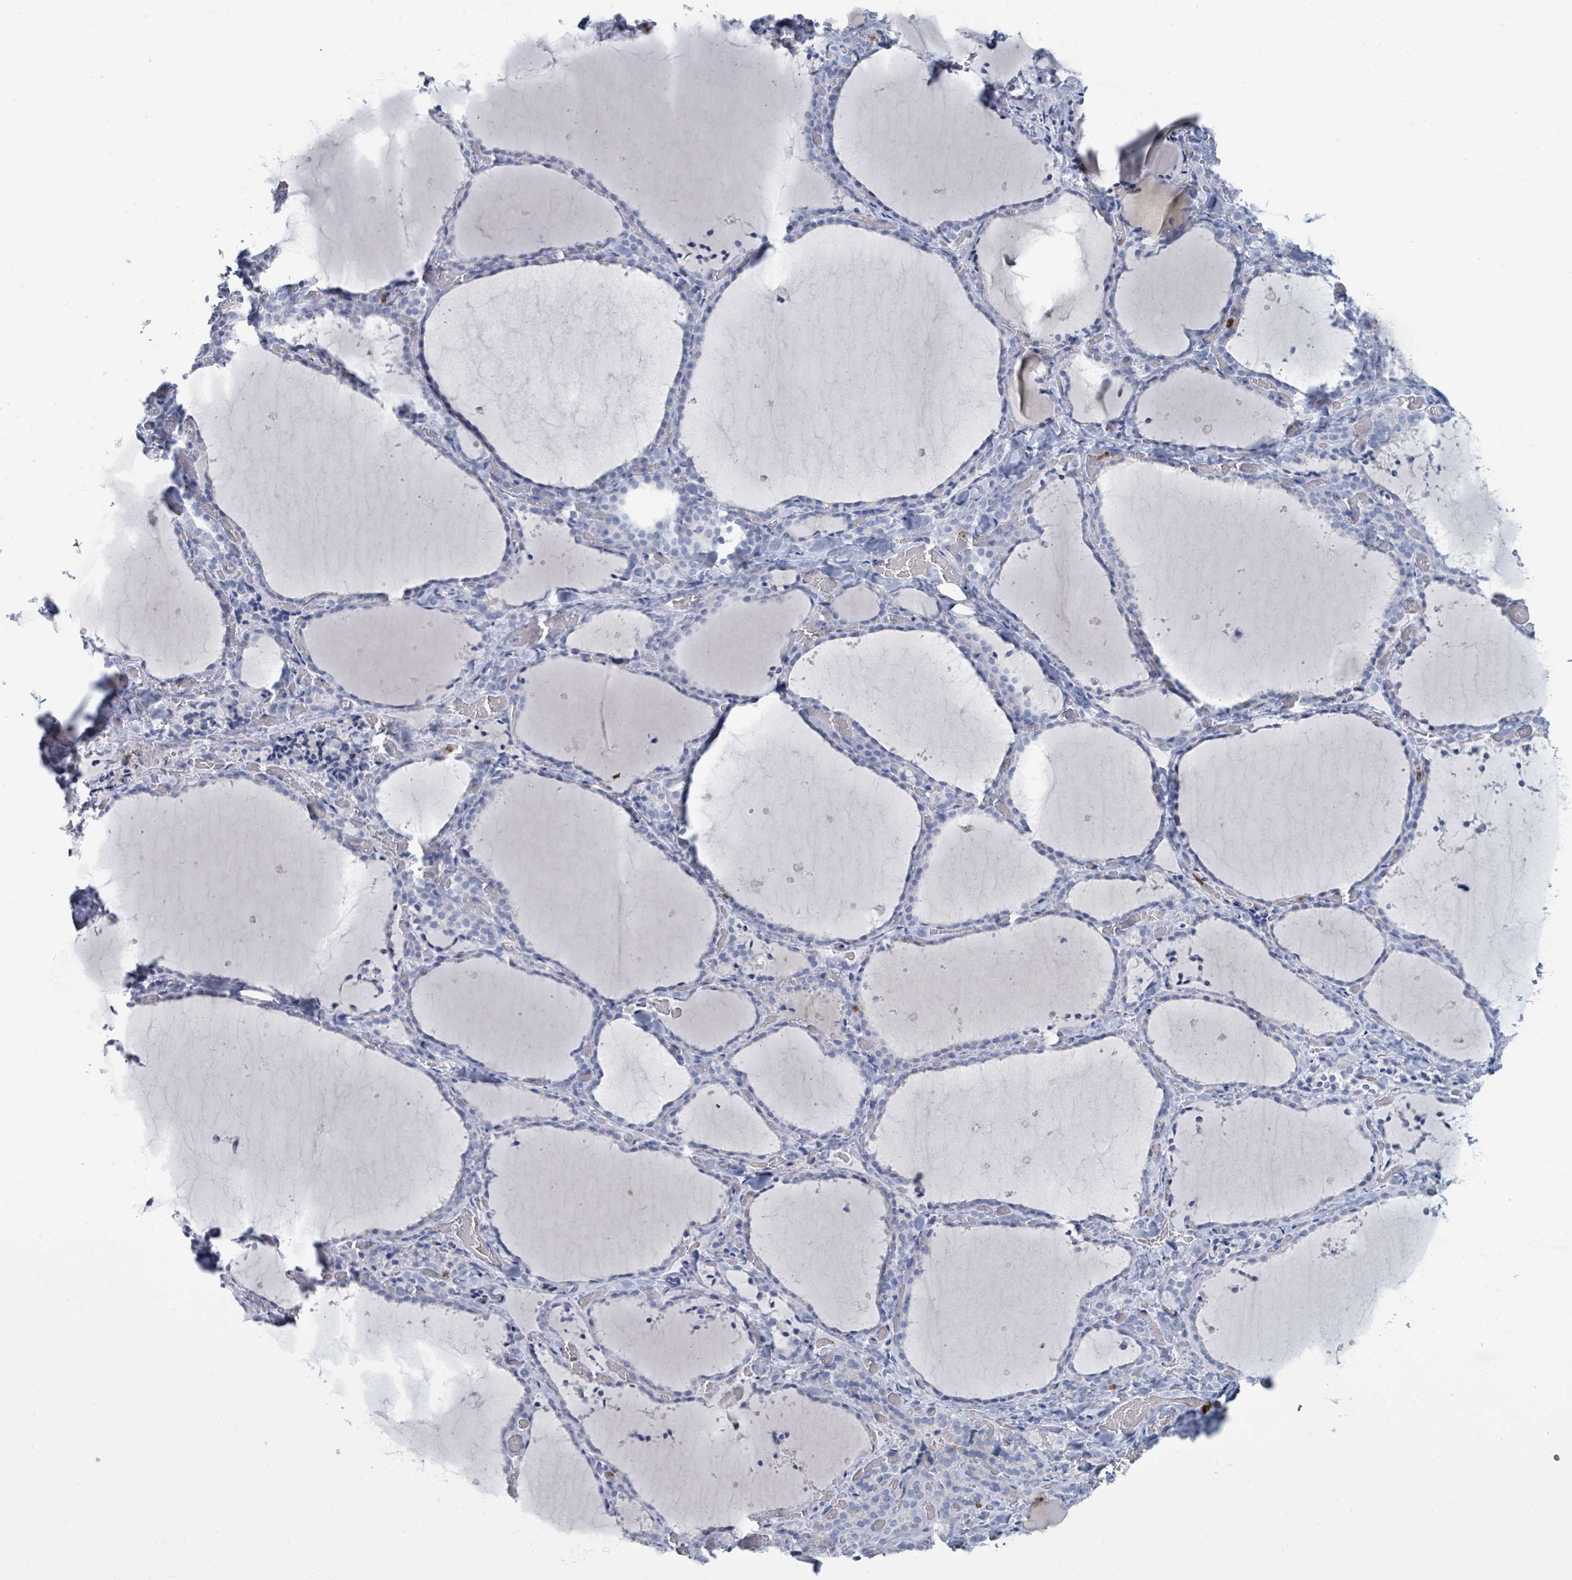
{"staining": {"intensity": "negative", "quantity": "none", "location": "none"}, "tissue": "thyroid gland", "cell_type": "Glandular cells", "image_type": "normal", "snomed": [{"axis": "morphology", "description": "Normal tissue, NOS"}, {"axis": "topography", "description": "Thyroid gland"}], "caption": "Glandular cells are negative for protein expression in normal human thyroid gland.", "gene": "DEFA4", "patient": {"sex": "female", "age": 22}}